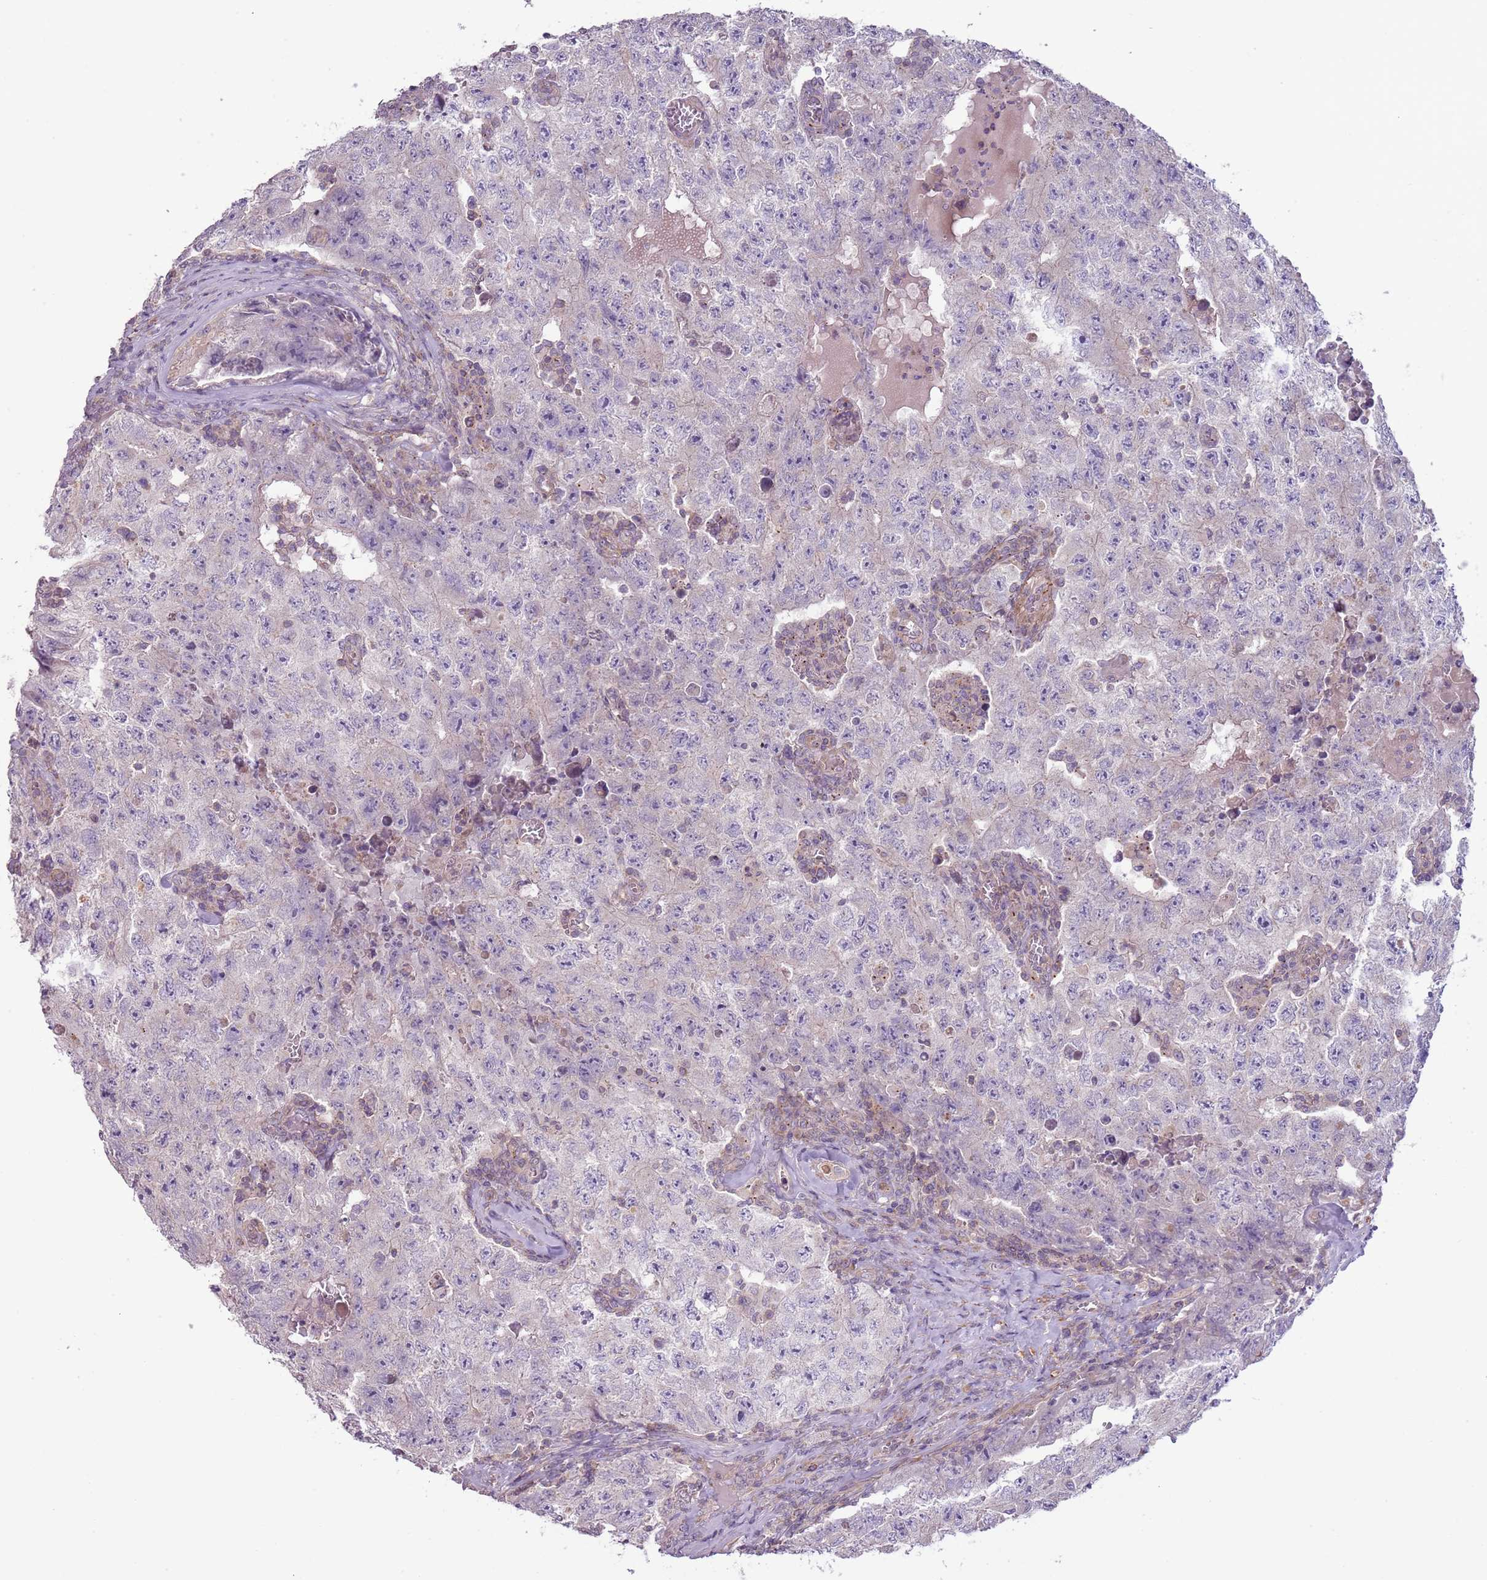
{"staining": {"intensity": "negative", "quantity": "none", "location": "none"}, "tissue": "testis cancer", "cell_type": "Tumor cells", "image_type": "cancer", "snomed": [{"axis": "morphology", "description": "Carcinoma, Embryonal, NOS"}, {"axis": "topography", "description": "Testis"}], "caption": "DAB immunohistochemical staining of human testis cancer exhibits no significant staining in tumor cells. The staining was performed using DAB to visualize the protein expression in brown, while the nuclei were stained in blue with hematoxylin (Magnification: 20x).", "gene": "DTD2", "patient": {"sex": "male", "age": 17}}